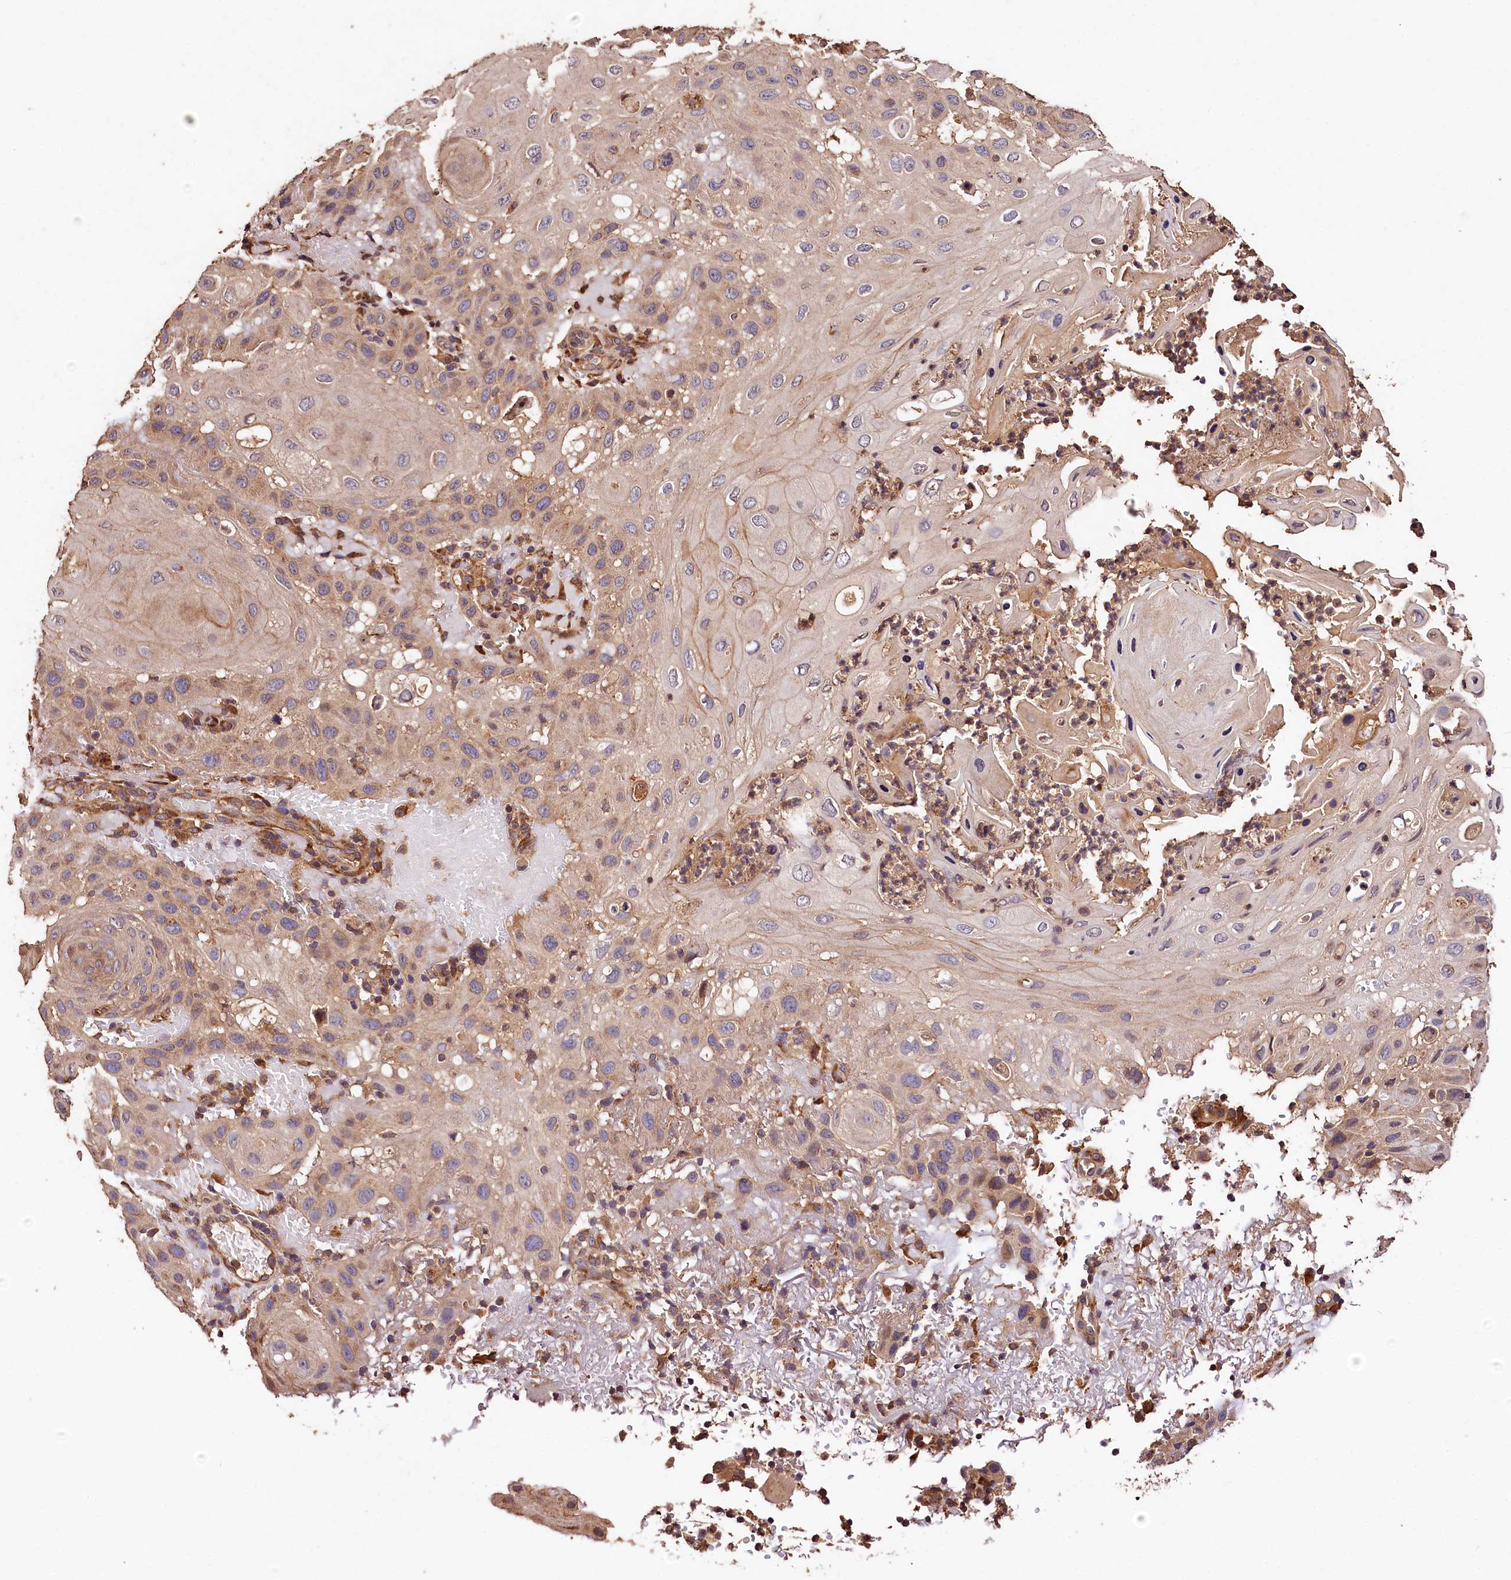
{"staining": {"intensity": "weak", "quantity": "<25%", "location": "cytoplasmic/membranous"}, "tissue": "skin cancer", "cell_type": "Tumor cells", "image_type": "cancer", "snomed": [{"axis": "morphology", "description": "Normal tissue, NOS"}, {"axis": "morphology", "description": "Squamous cell carcinoma, NOS"}, {"axis": "topography", "description": "Skin"}], "caption": "A high-resolution image shows immunohistochemistry (IHC) staining of skin cancer (squamous cell carcinoma), which shows no significant positivity in tumor cells.", "gene": "KPTN", "patient": {"sex": "female", "age": 96}}